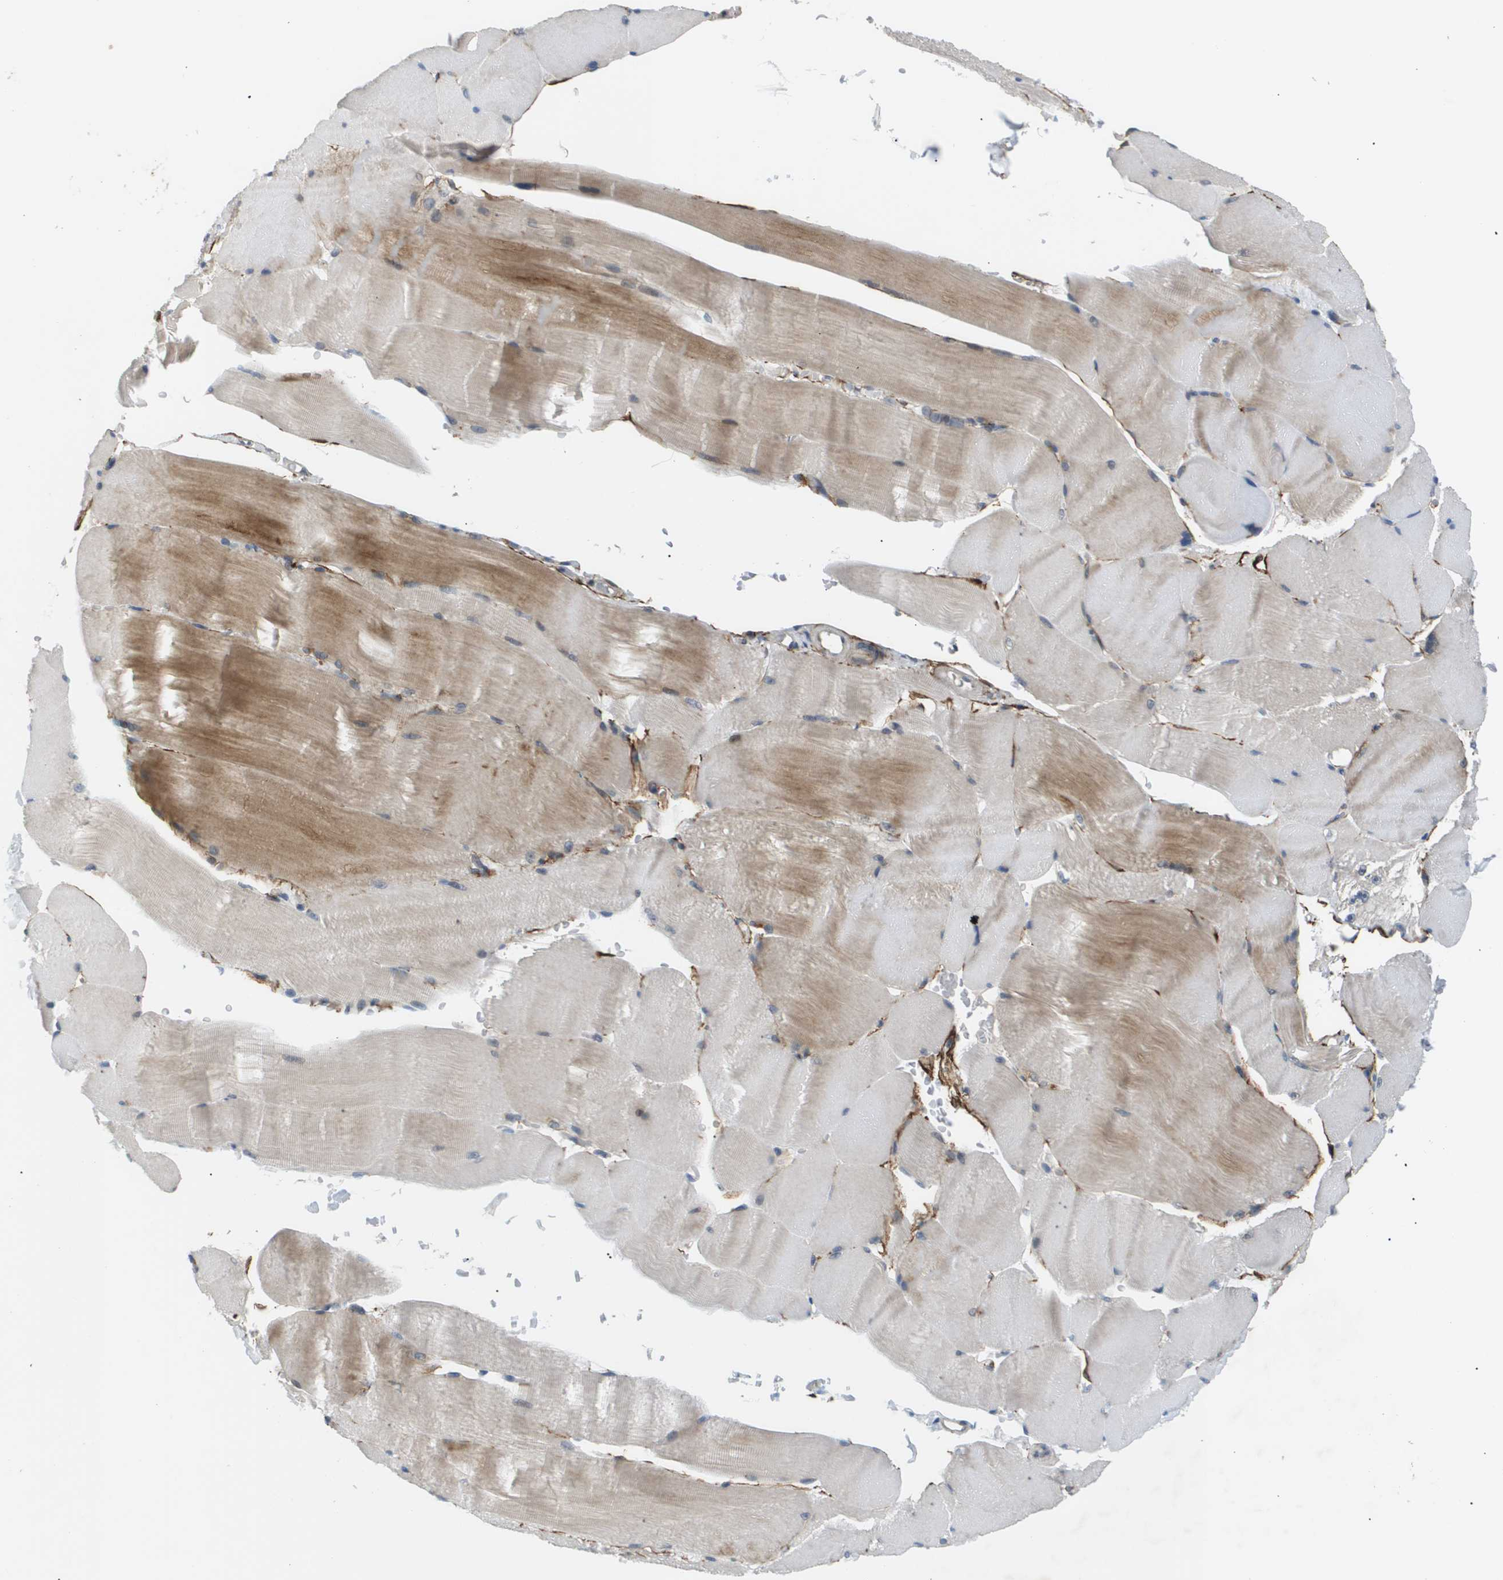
{"staining": {"intensity": "moderate", "quantity": "<25%", "location": "cytoplasmic/membranous"}, "tissue": "skeletal muscle", "cell_type": "Myocytes", "image_type": "normal", "snomed": [{"axis": "morphology", "description": "Normal tissue, NOS"}, {"axis": "topography", "description": "Skin"}, {"axis": "topography", "description": "Skeletal muscle"}], "caption": "Moderate cytoplasmic/membranous staining for a protein is present in about <25% of myocytes of unremarkable skeletal muscle using immunohistochemistry.", "gene": "OTUD5", "patient": {"sex": "male", "age": 83}}